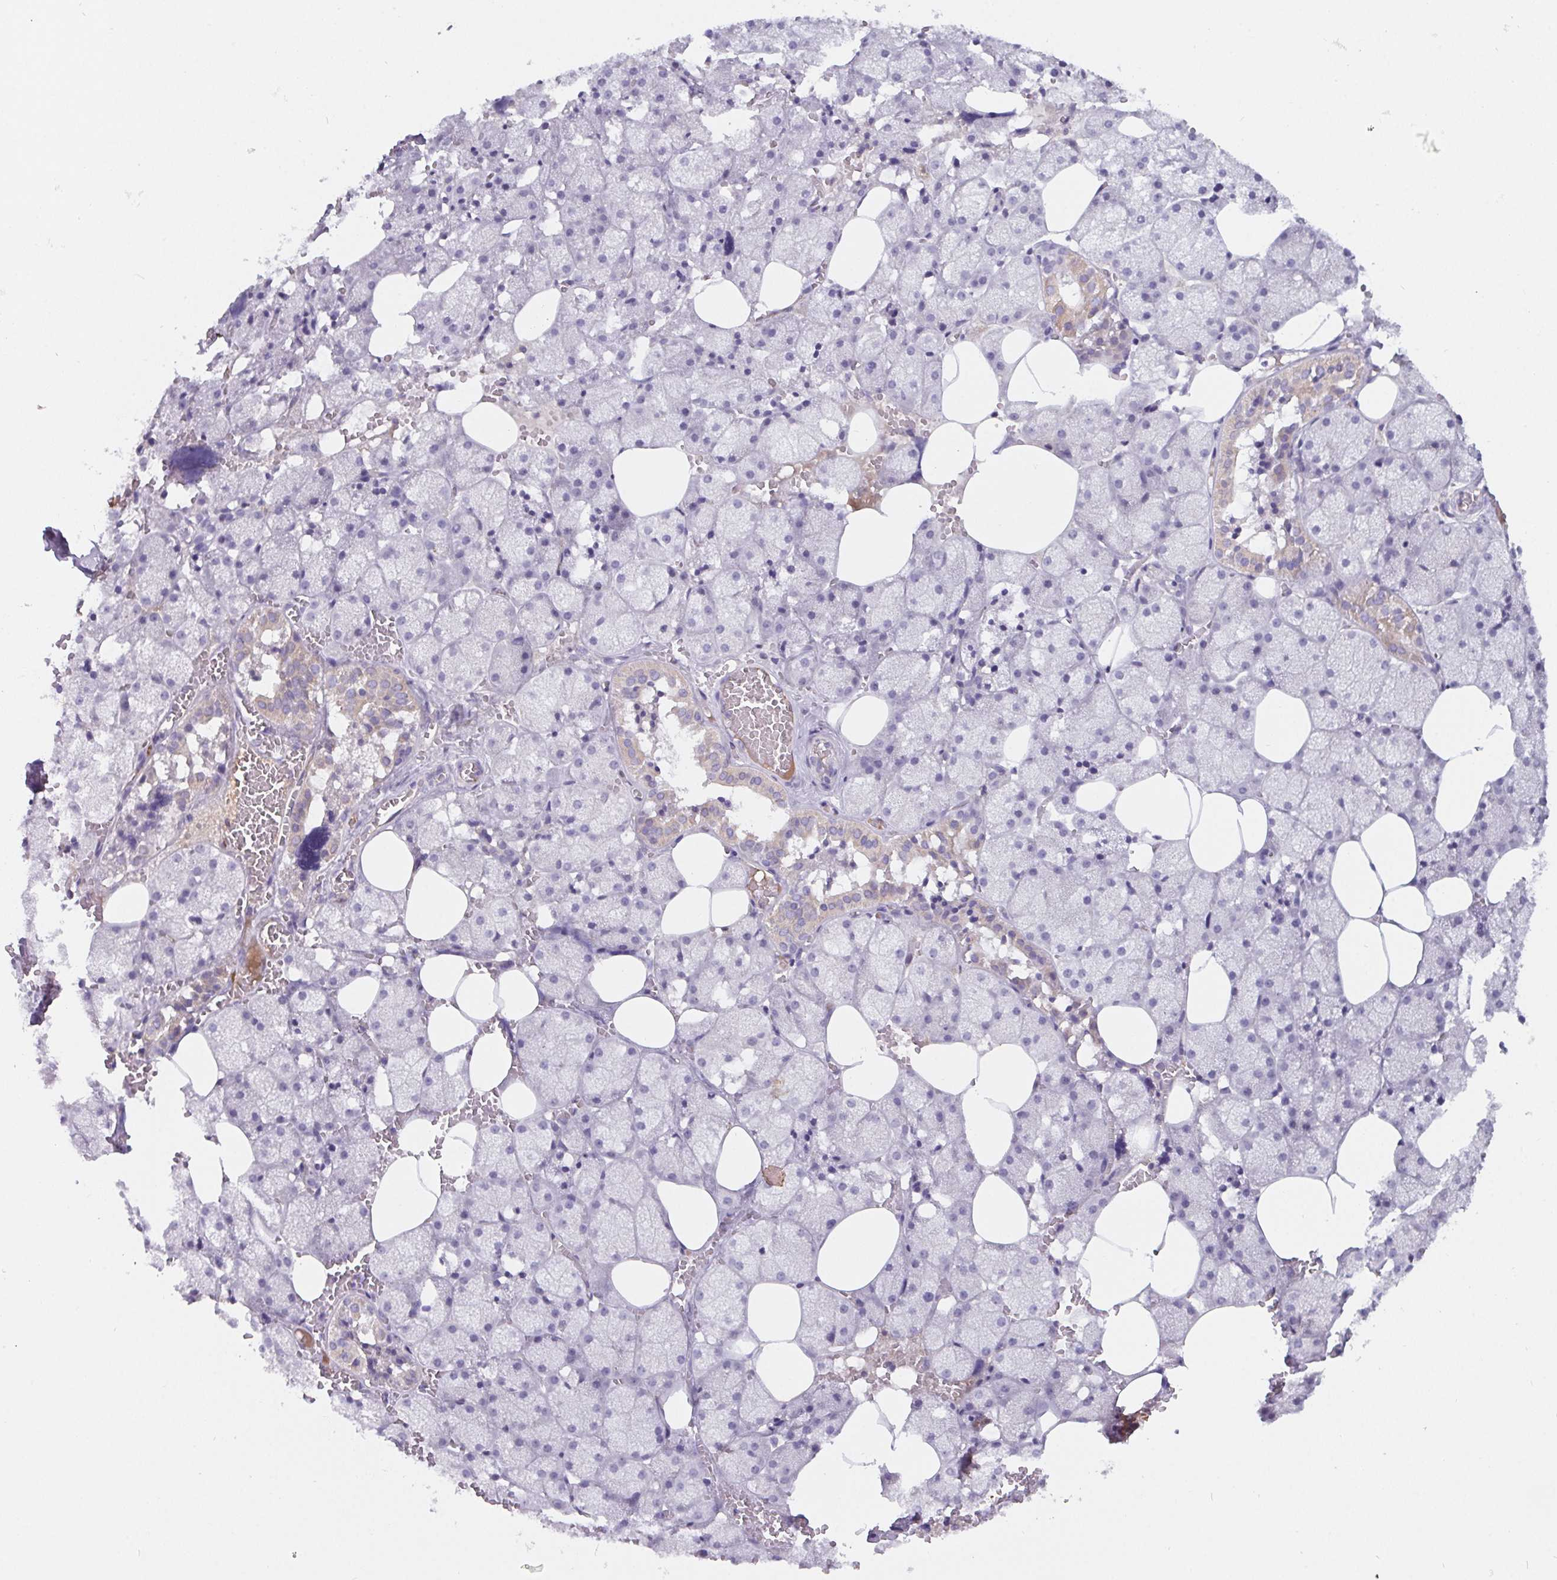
{"staining": {"intensity": "weak", "quantity": "<25%", "location": "cytoplasmic/membranous"}, "tissue": "salivary gland", "cell_type": "Glandular cells", "image_type": "normal", "snomed": [{"axis": "morphology", "description": "Normal tissue, NOS"}, {"axis": "topography", "description": "Salivary gland"}, {"axis": "topography", "description": "Peripheral nerve tissue"}], "caption": "IHC image of unremarkable salivary gland: human salivary gland stained with DAB shows no significant protein expression in glandular cells. (Stains: DAB IHC with hematoxylin counter stain, Microscopy: brightfield microscopy at high magnification).", "gene": "LPA", "patient": {"sex": "male", "age": 38}}